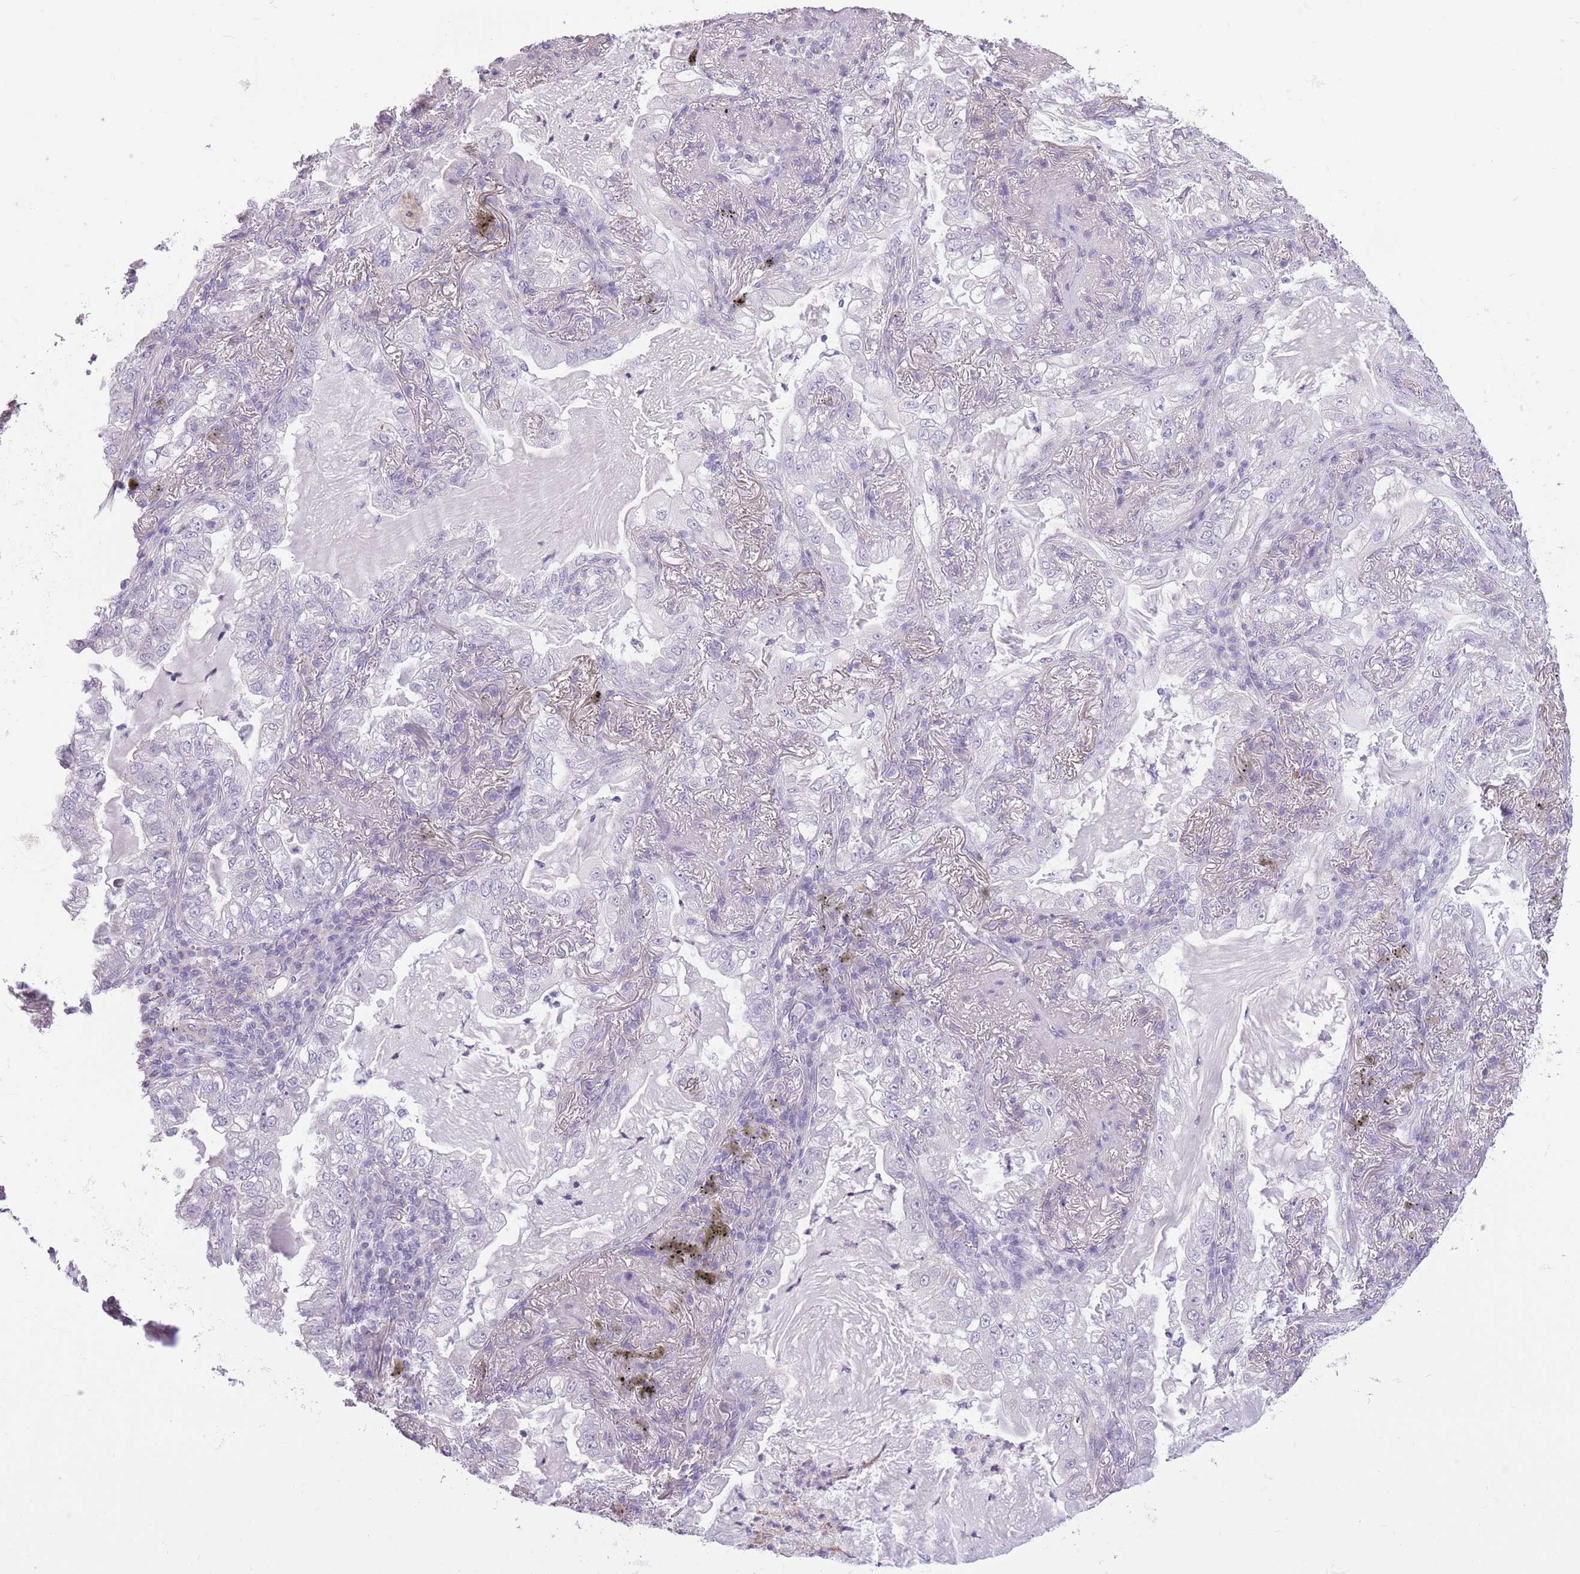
{"staining": {"intensity": "negative", "quantity": "none", "location": "none"}, "tissue": "lung cancer", "cell_type": "Tumor cells", "image_type": "cancer", "snomed": [{"axis": "morphology", "description": "Adenocarcinoma, NOS"}, {"axis": "topography", "description": "Lung"}], "caption": "This is an immunohistochemistry (IHC) histopathology image of human lung cancer. There is no staining in tumor cells.", "gene": "WDR70", "patient": {"sex": "female", "age": 73}}